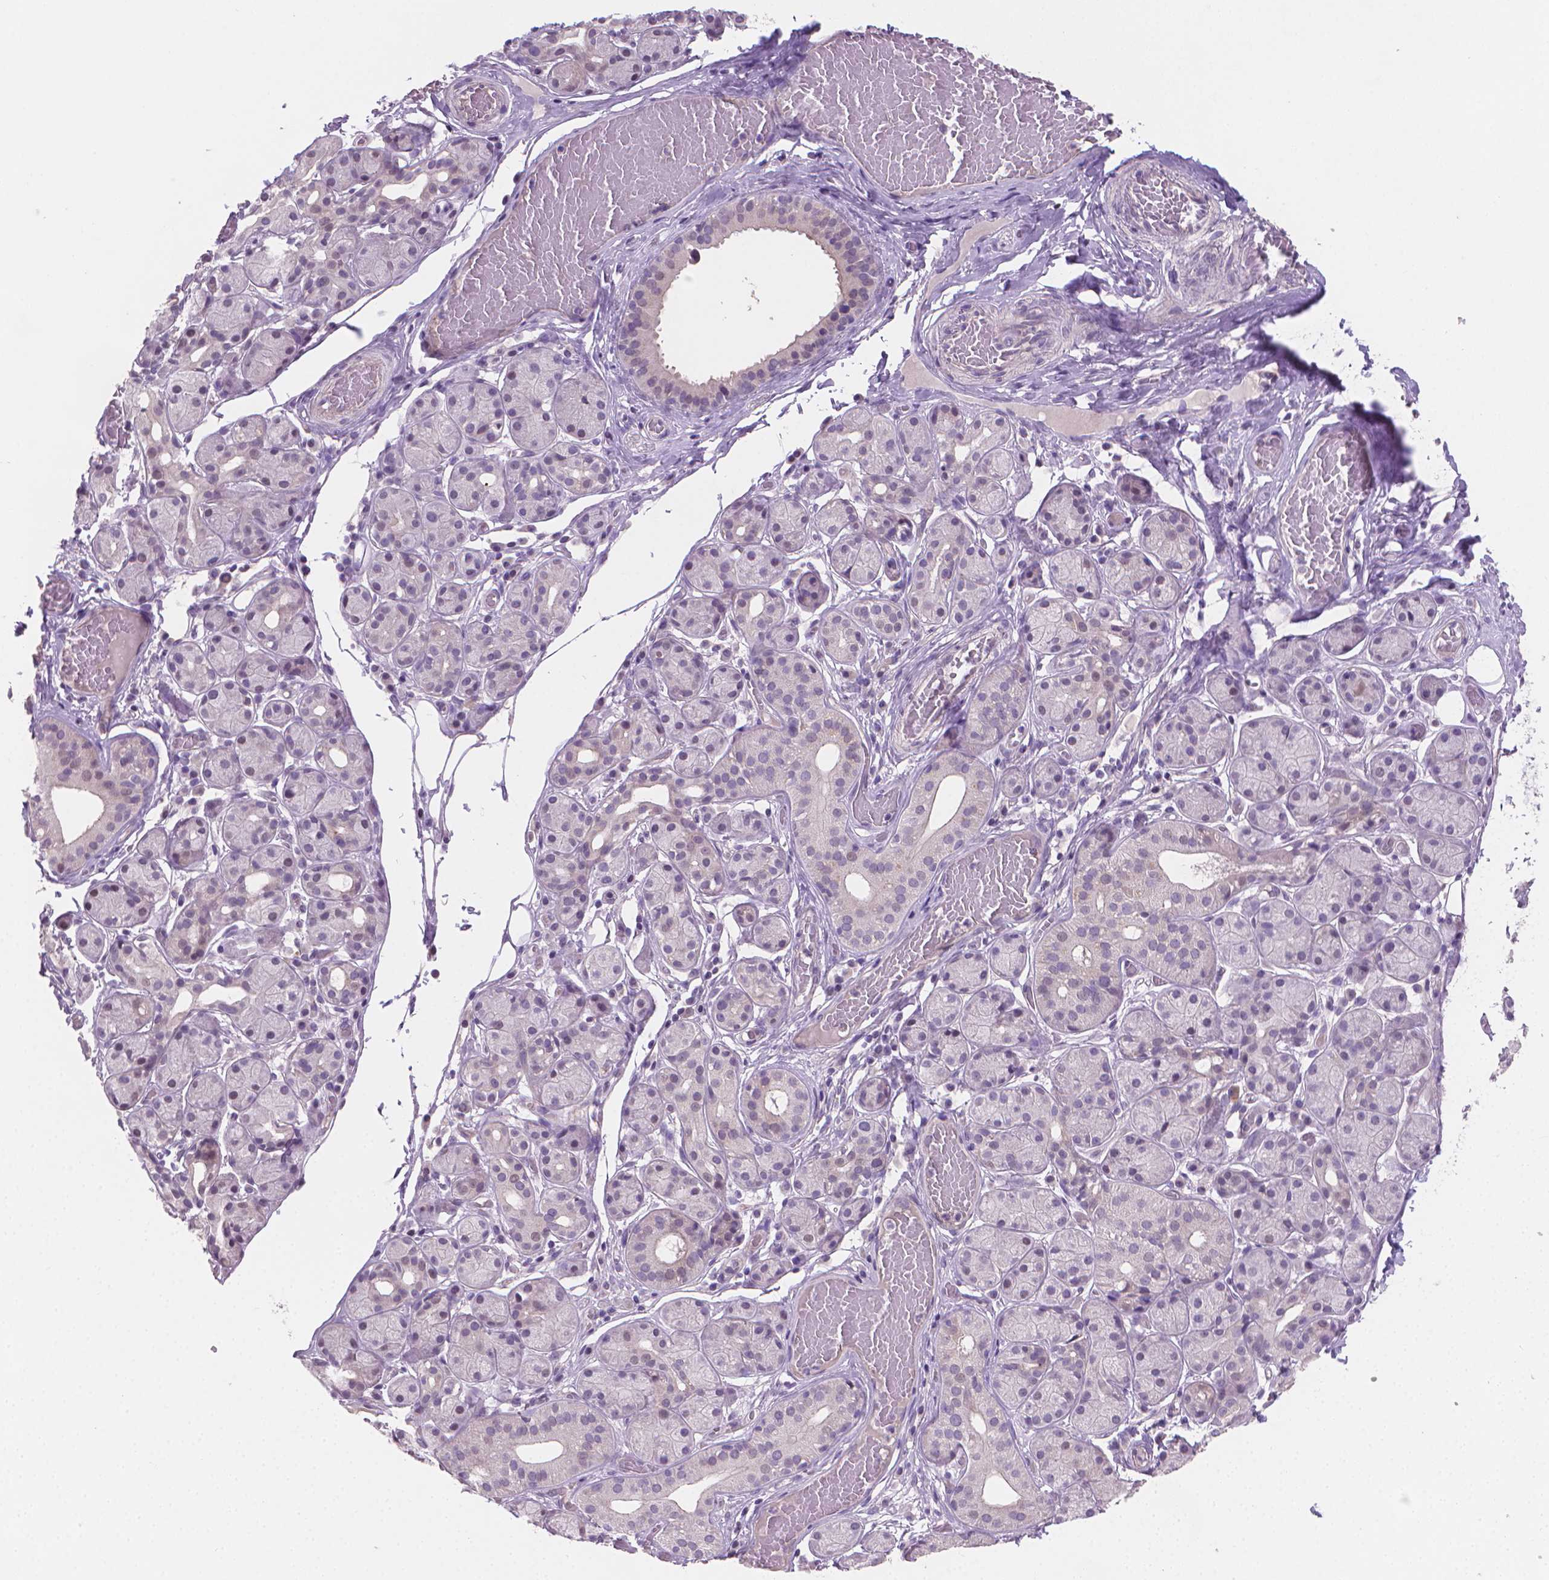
{"staining": {"intensity": "negative", "quantity": "none", "location": "none"}, "tissue": "salivary gland", "cell_type": "Glandular cells", "image_type": "normal", "snomed": [{"axis": "morphology", "description": "Normal tissue, NOS"}, {"axis": "topography", "description": "Salivary gland"}, {"axis": "topography", "description": "Peripheral nerve tissue"}], "caption": "The micrograph displays no significant expression in glandular cells of salivary gland.", "gene": "CLXN", "patient": {"sex": "male", "age": 71}}